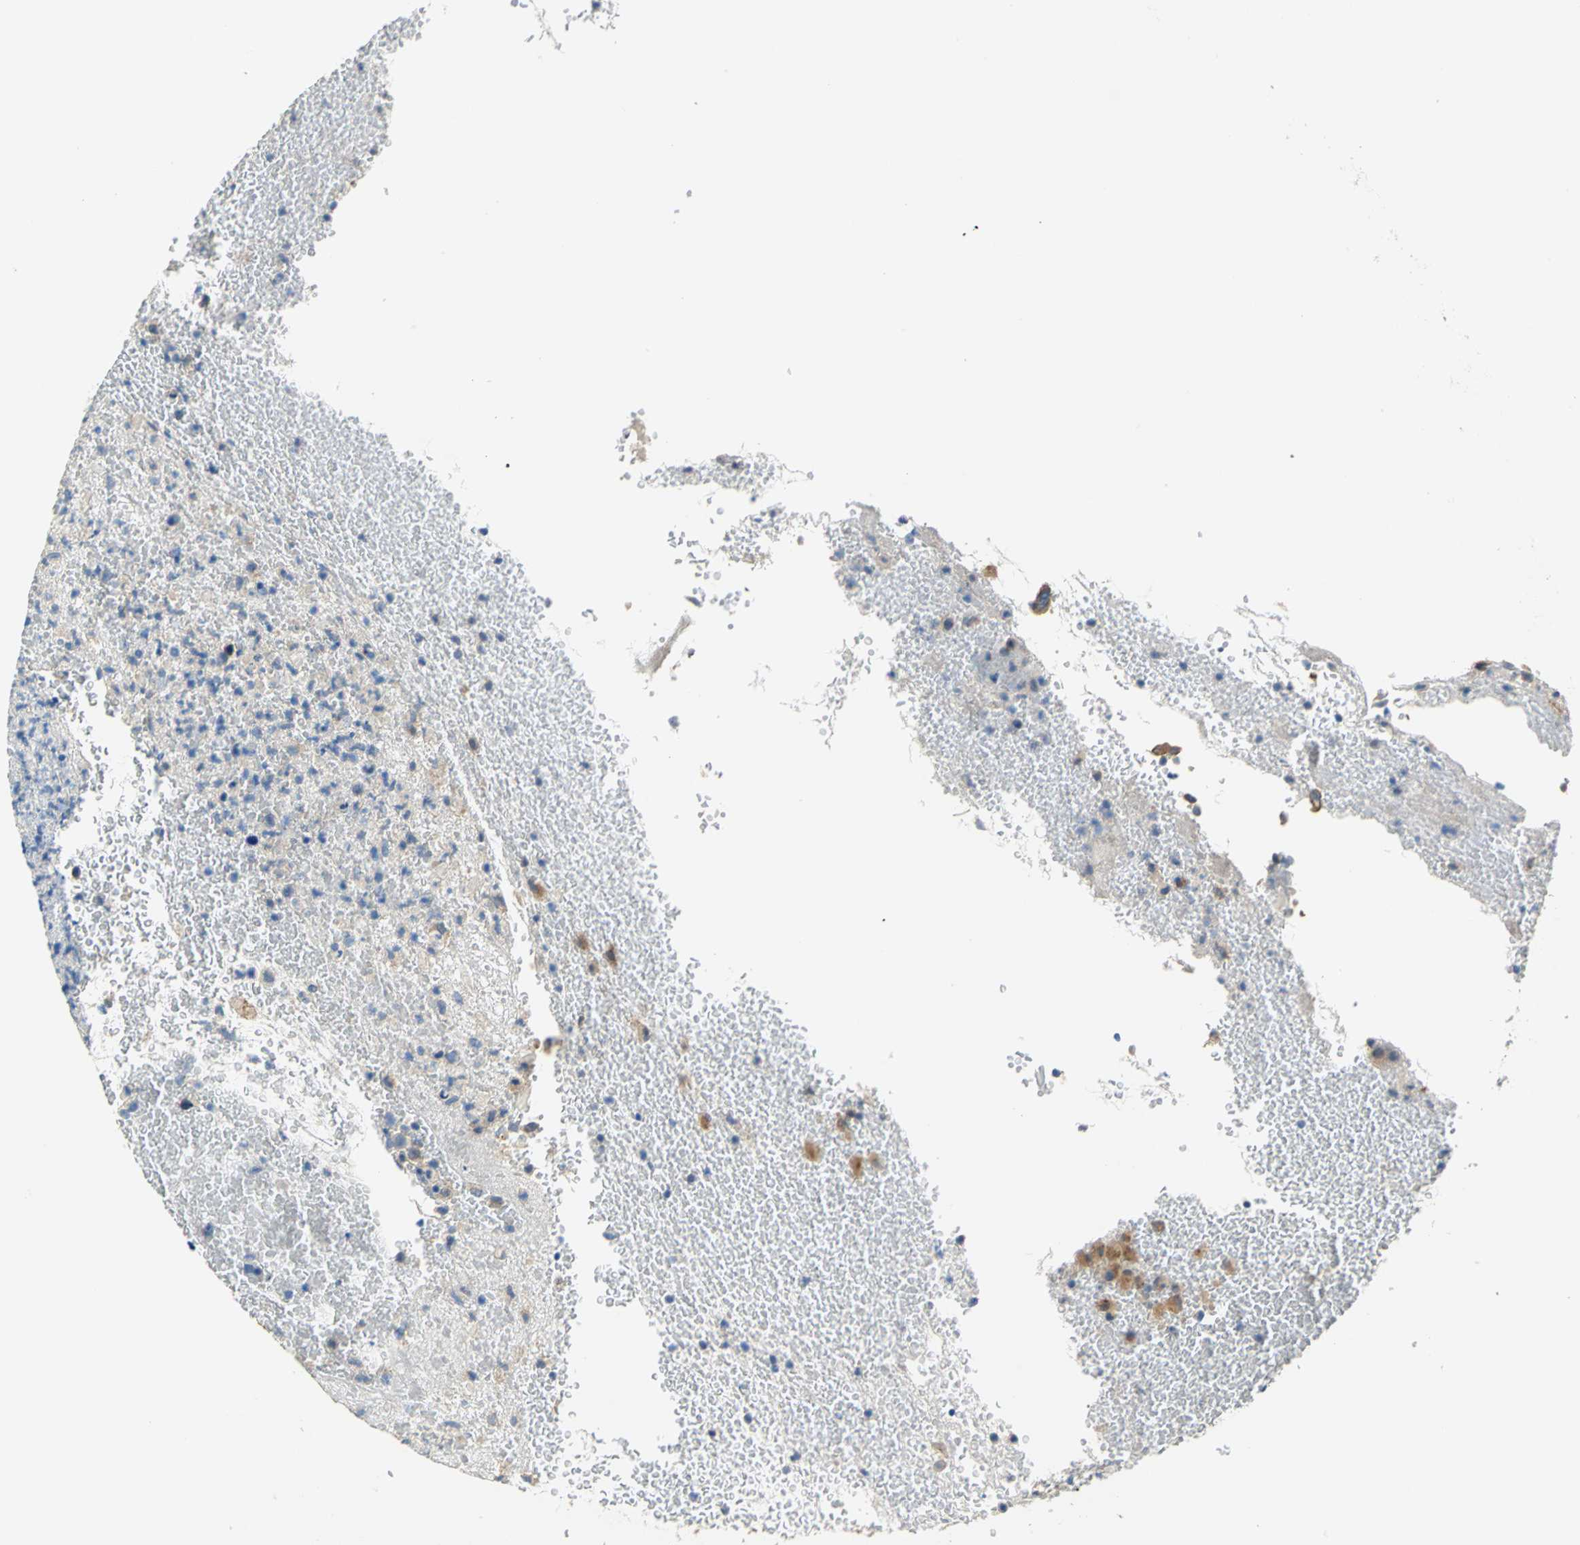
{"staining": {"intensity": "weak", "quantity": ">75%", "location": "cytoplasmic/membranous"}, "tissue": "urothelial cancer", "cell_type": "Tumor cells", "image_type": "cancer", "snomed": [{"axis": "morphology", "description": "Urothelial carcinoma, High grade"}, {"axis": "topography", "description": "Urinary bladder"}], "caption": "Protein staining of urothelial carcinoma (high-grade) tissue shows weak cytoplasmic/membranous positivity in about >75% of tumor cells. (Stains: DAB in brown, nuclei in blue, Microscopy: brightfield microscopy at high magnification).", "gene": "RASD2", "patient": {"sex": "male", "age": 66}}